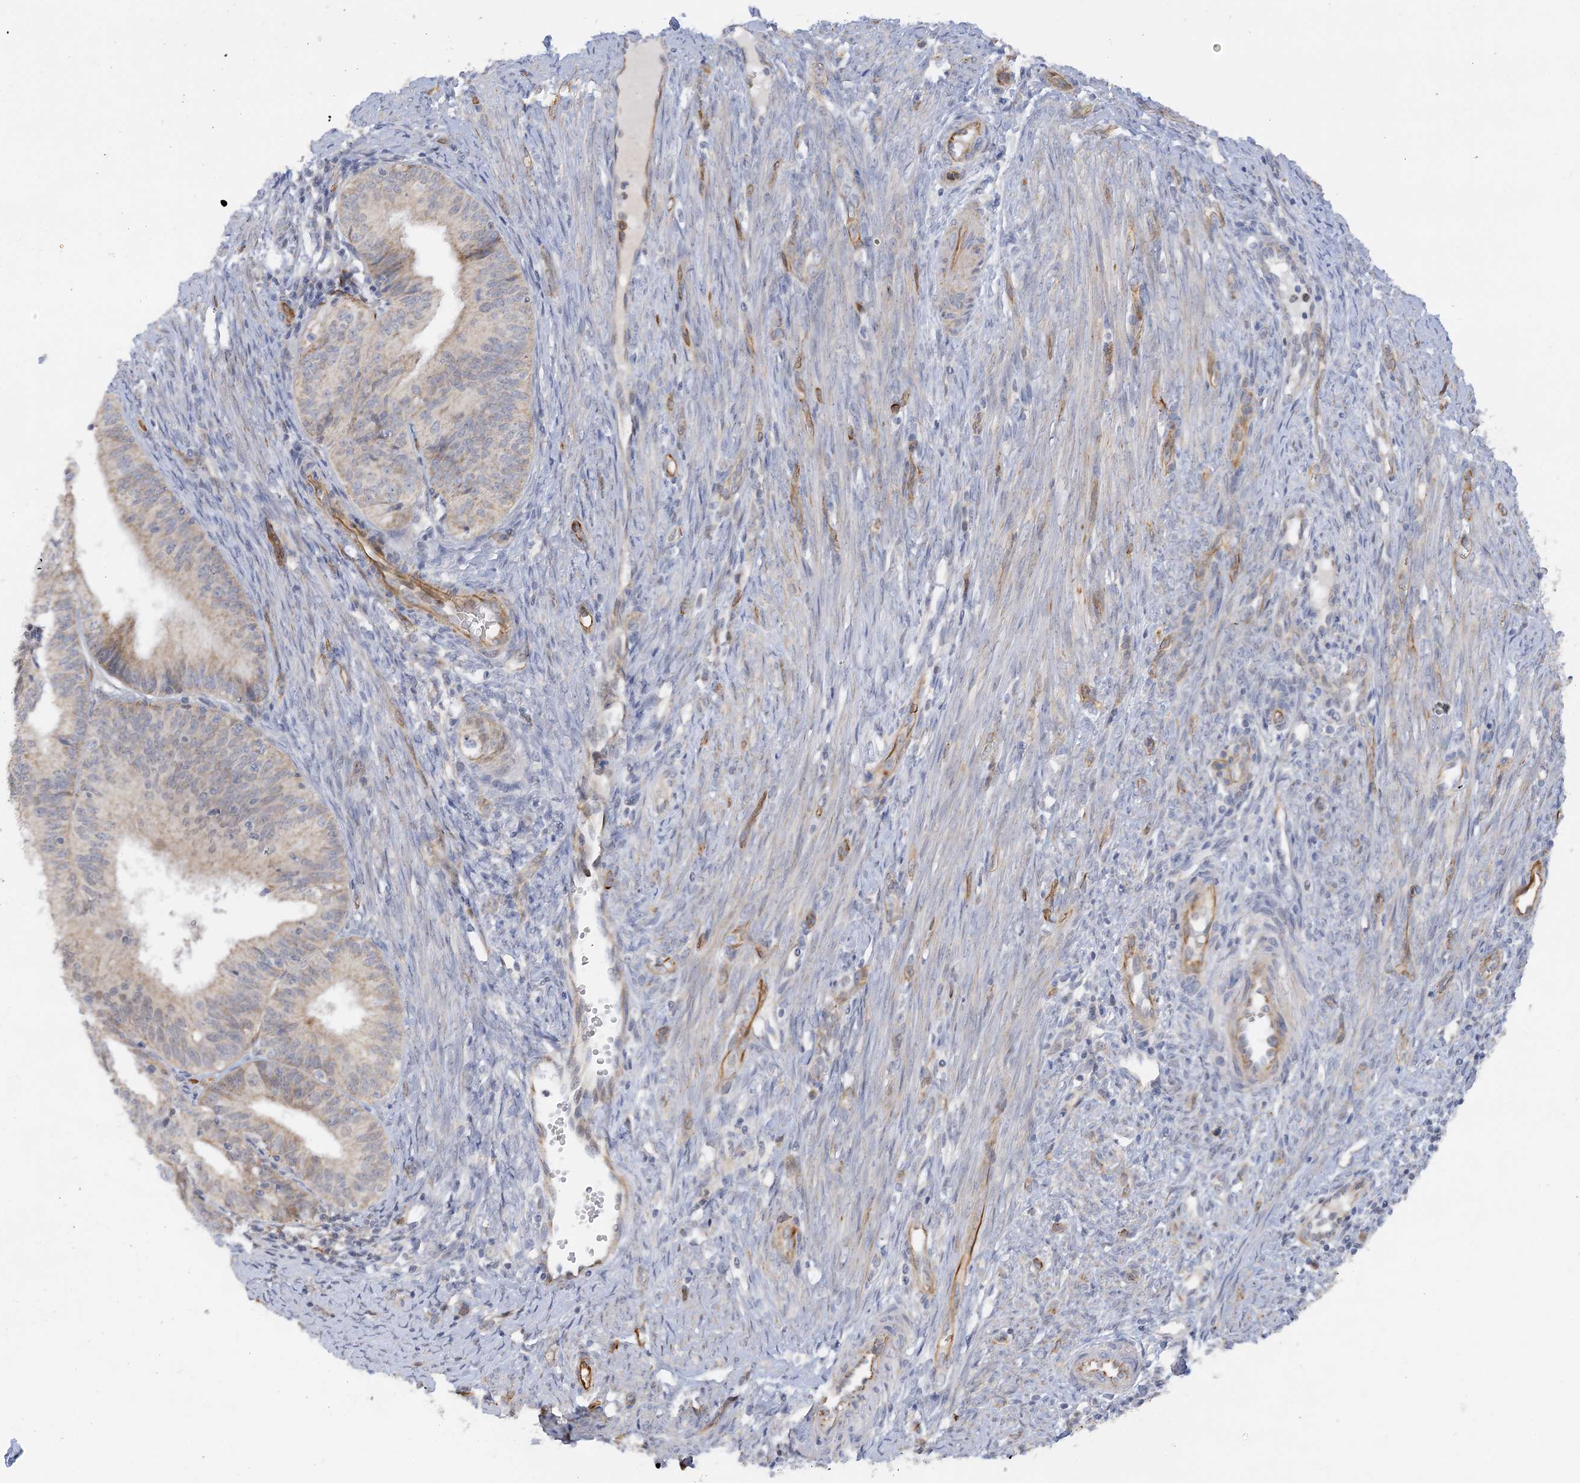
{"staining": {"intensity": "weak", "quantity": "<25%", "location": "cytoplasmic/membranous"}, "tissue": "endometrial cancer", "cell_type": "Tumor cells", "image_type": "cancer", "snomed": [{"axis": "morphology", "description": "Adenocarcinoma, NOS"}, {"axis": "topography", "description": "Endometrium"}], "caption": "An IHC photomicrograph of adenocarcinoma (endometrial) is shown. There is no staining in tumor cells of adenocarcinoma (endometrial). The staining was performed using DAB (3,3'-diaminobenzidine) to visualize the protein expression in brown, while the nuclei were stained in blue with hematoxylin (Magnification: 20x).", "gene": "NELL2", "patient": {"sex": "female", "age": 51}}